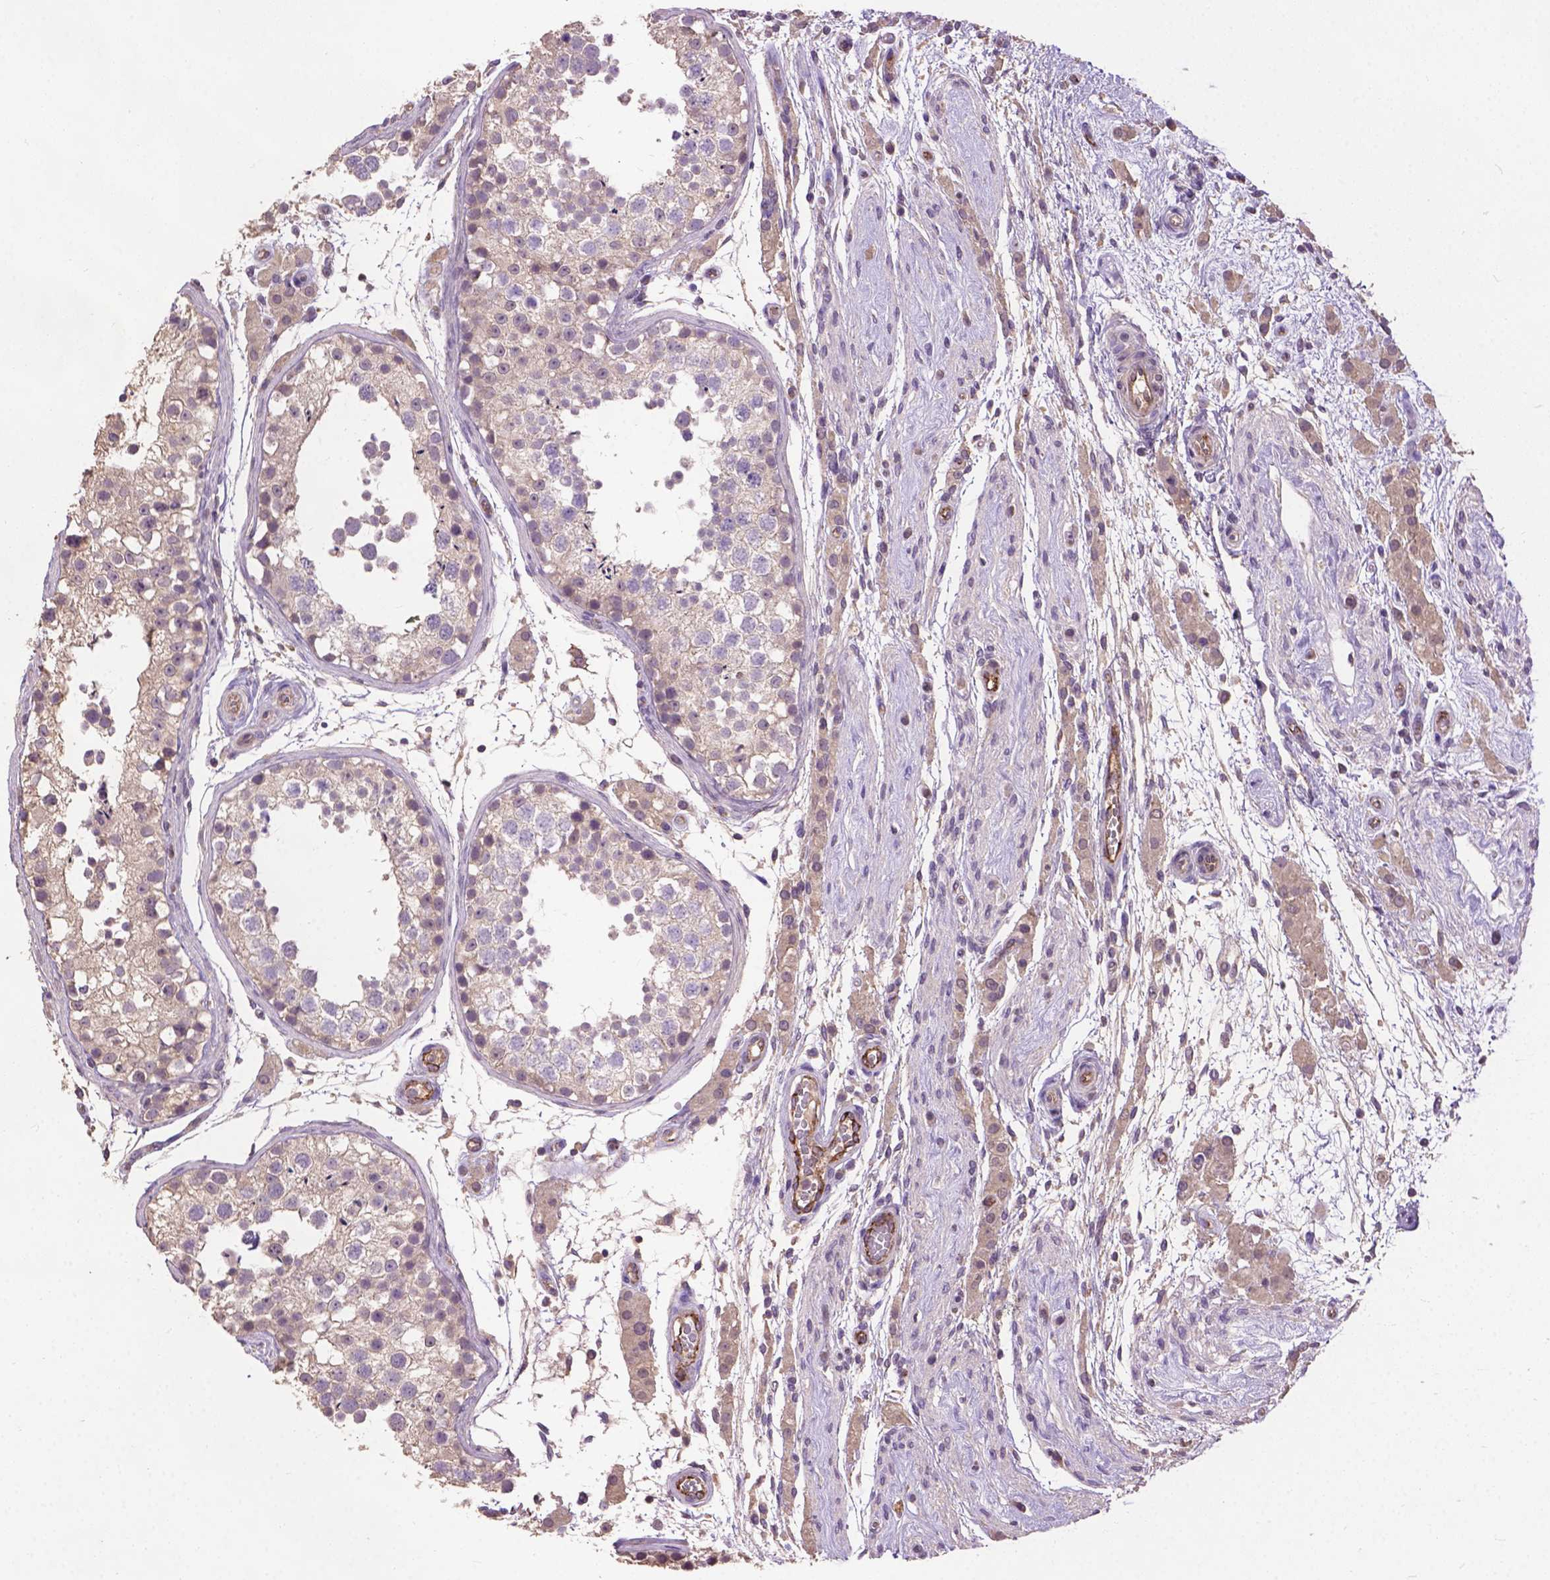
{"staining": {"intensity": "negative", "quantity": "none", "location": "none"}, "tissue": "testis", "cell_type": "Cells in seminiferous ducts", "image_type": "normal", "snomed": [{"axis": "morphology", "description": "Normal tissue, NOS"}, {"axis": "morphology", "description": "Seminoma, NOS"}, {"axis": "topography", "description": "Testis"}], "caption": "This is a photomicrograph of IHC staining of normal testis, which shows no expression in cells in seminiferous ducts.", "gene": "ZNF337", "patient": {"sex": "male", "age": 29}}